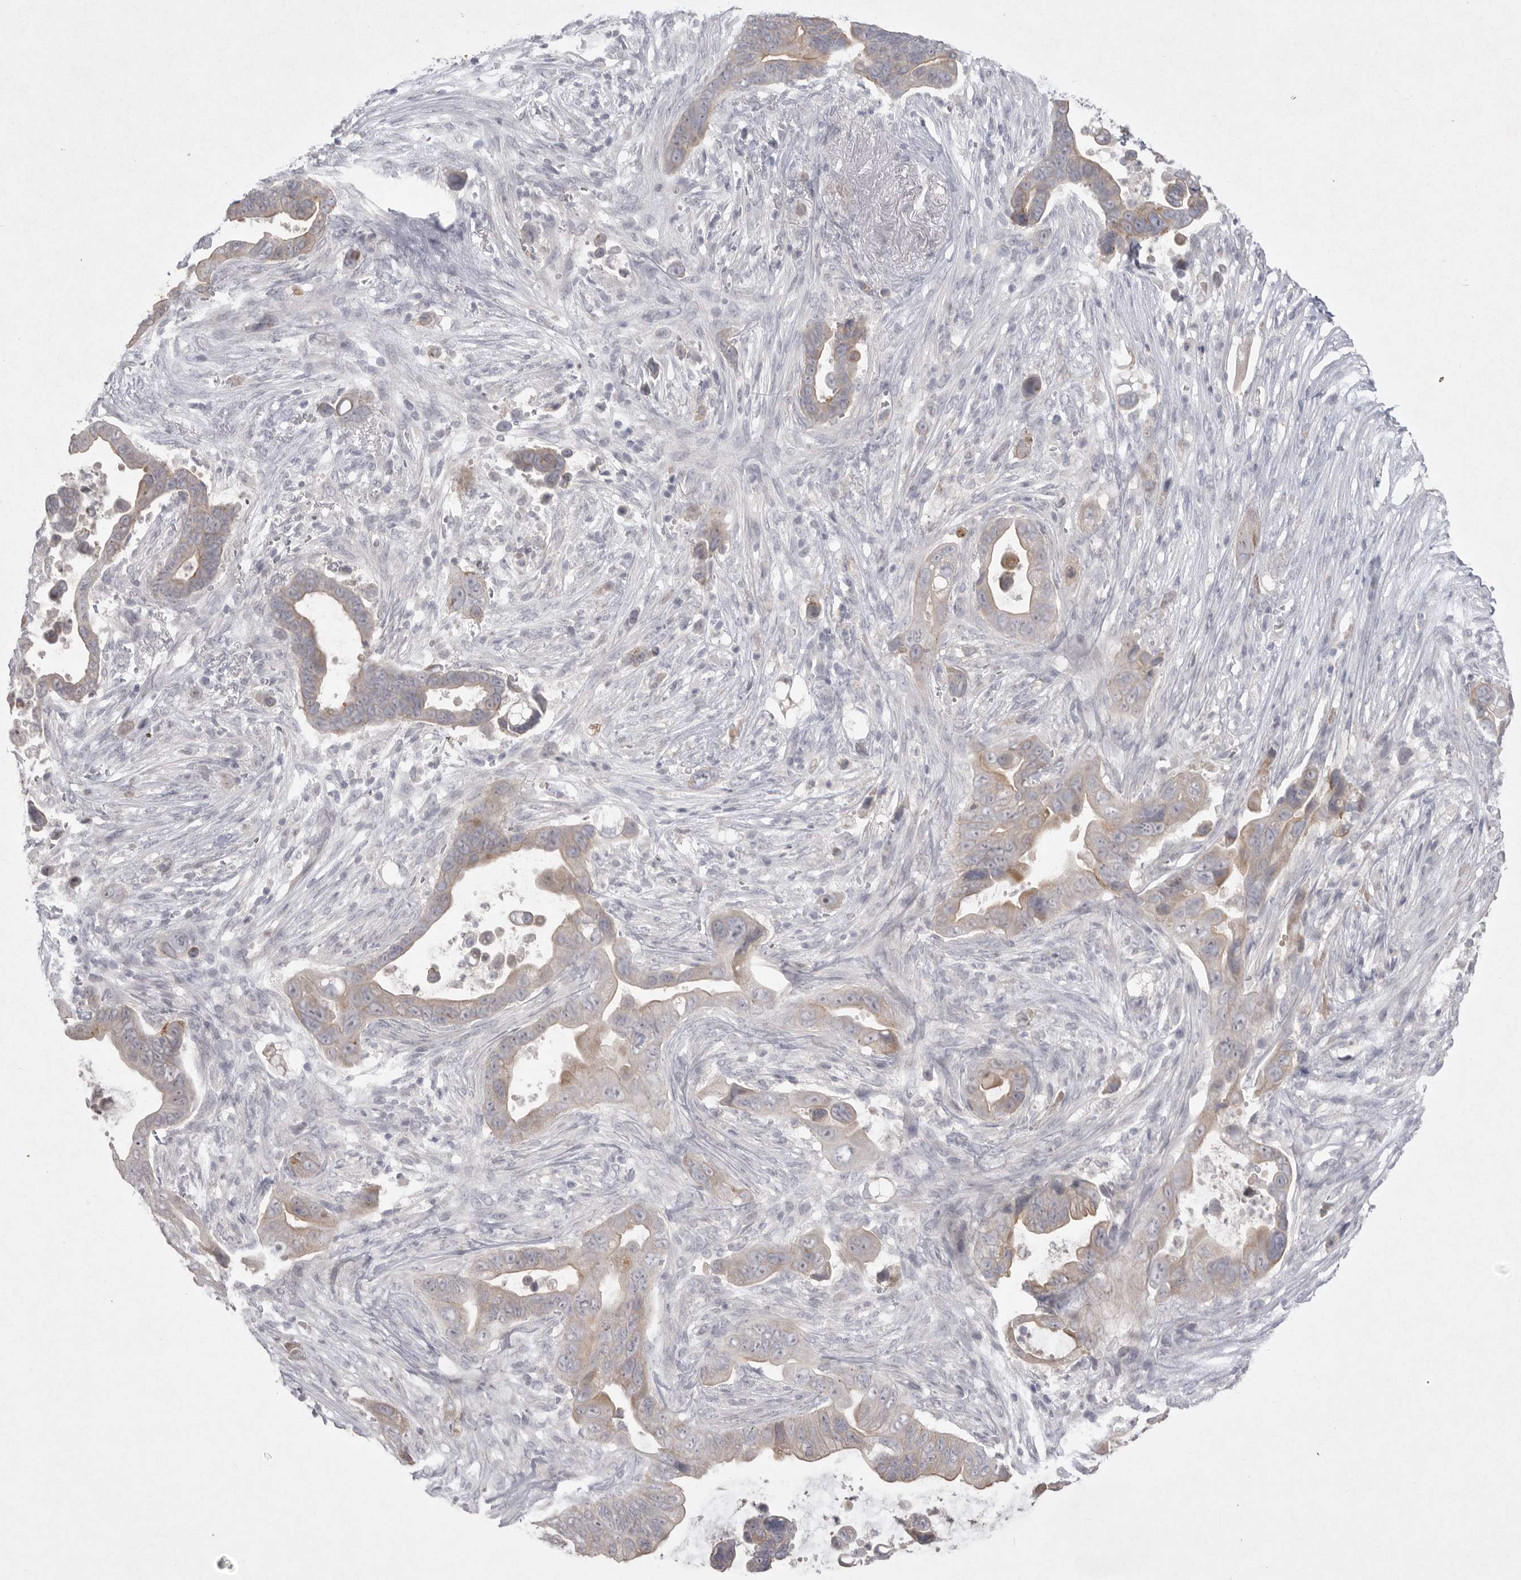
{"staining": {"intensity": "weak", "quantity": "<25%", "location": "cytoplasmic/membranous"}, "tissue": "pancreatic cancer", "cell_type": "Tumor cells", "image_type": "cancer", "snomed": [{"axis": "morphology", "description": "Adenocarcinoma, NOS"}, {"axis": "topography", "description": "Pancreas"}], "caption": "High magnification brightfield microscopy of pancreatic adenocarcinoma stained with DAB (brown) and counterstained with hematoxylin (blue): tumor cells show no significant expression.", "gene": "VANGL2", "patient": {"sex": "female", "age": 72}}